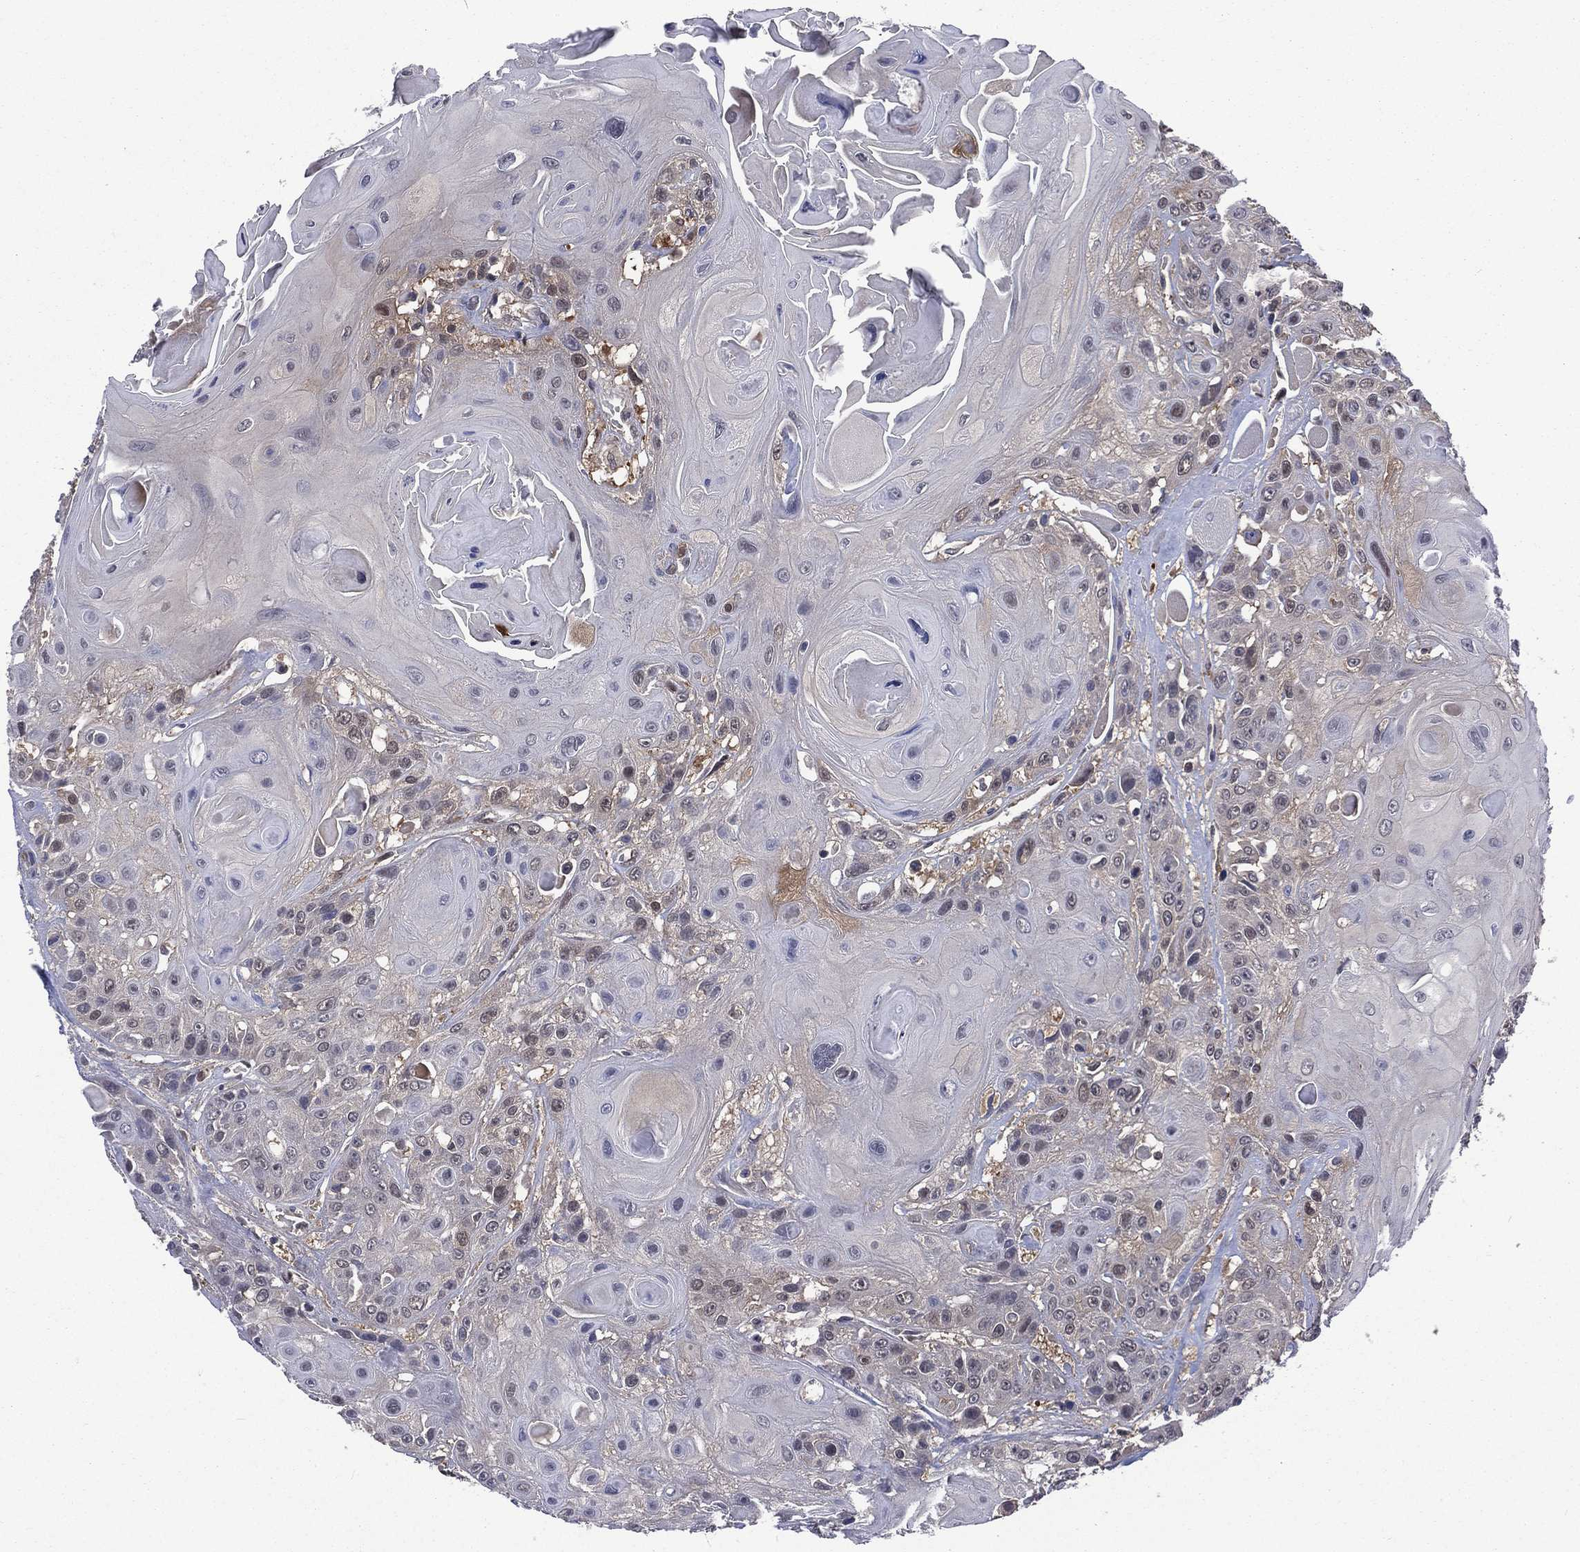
{"staining": {"intensity": "negative", "quantity": "none", "location": "none"}, "tissue": "head and neck cancer", "cell_type": "Tumor cells", "image_type": "cancer", "snomed": [{"axis": "morphology", "description": "Squamous cell carcinoma, NOS"}, {"axis": "topography", "description": "Head-Neck"}], "caption": "A photomicrograph of squamous cell carcinoma (head and neck) stained for a protein displays no brown staining in tumor cells. Brightfield microscopy of immunohistochemistry (IHC) stained with DAB (brown) and hematoxylin (blue), captured at high magnification.", "gene": "MTAP", "patient": {"sex": "female", "age": 59}}